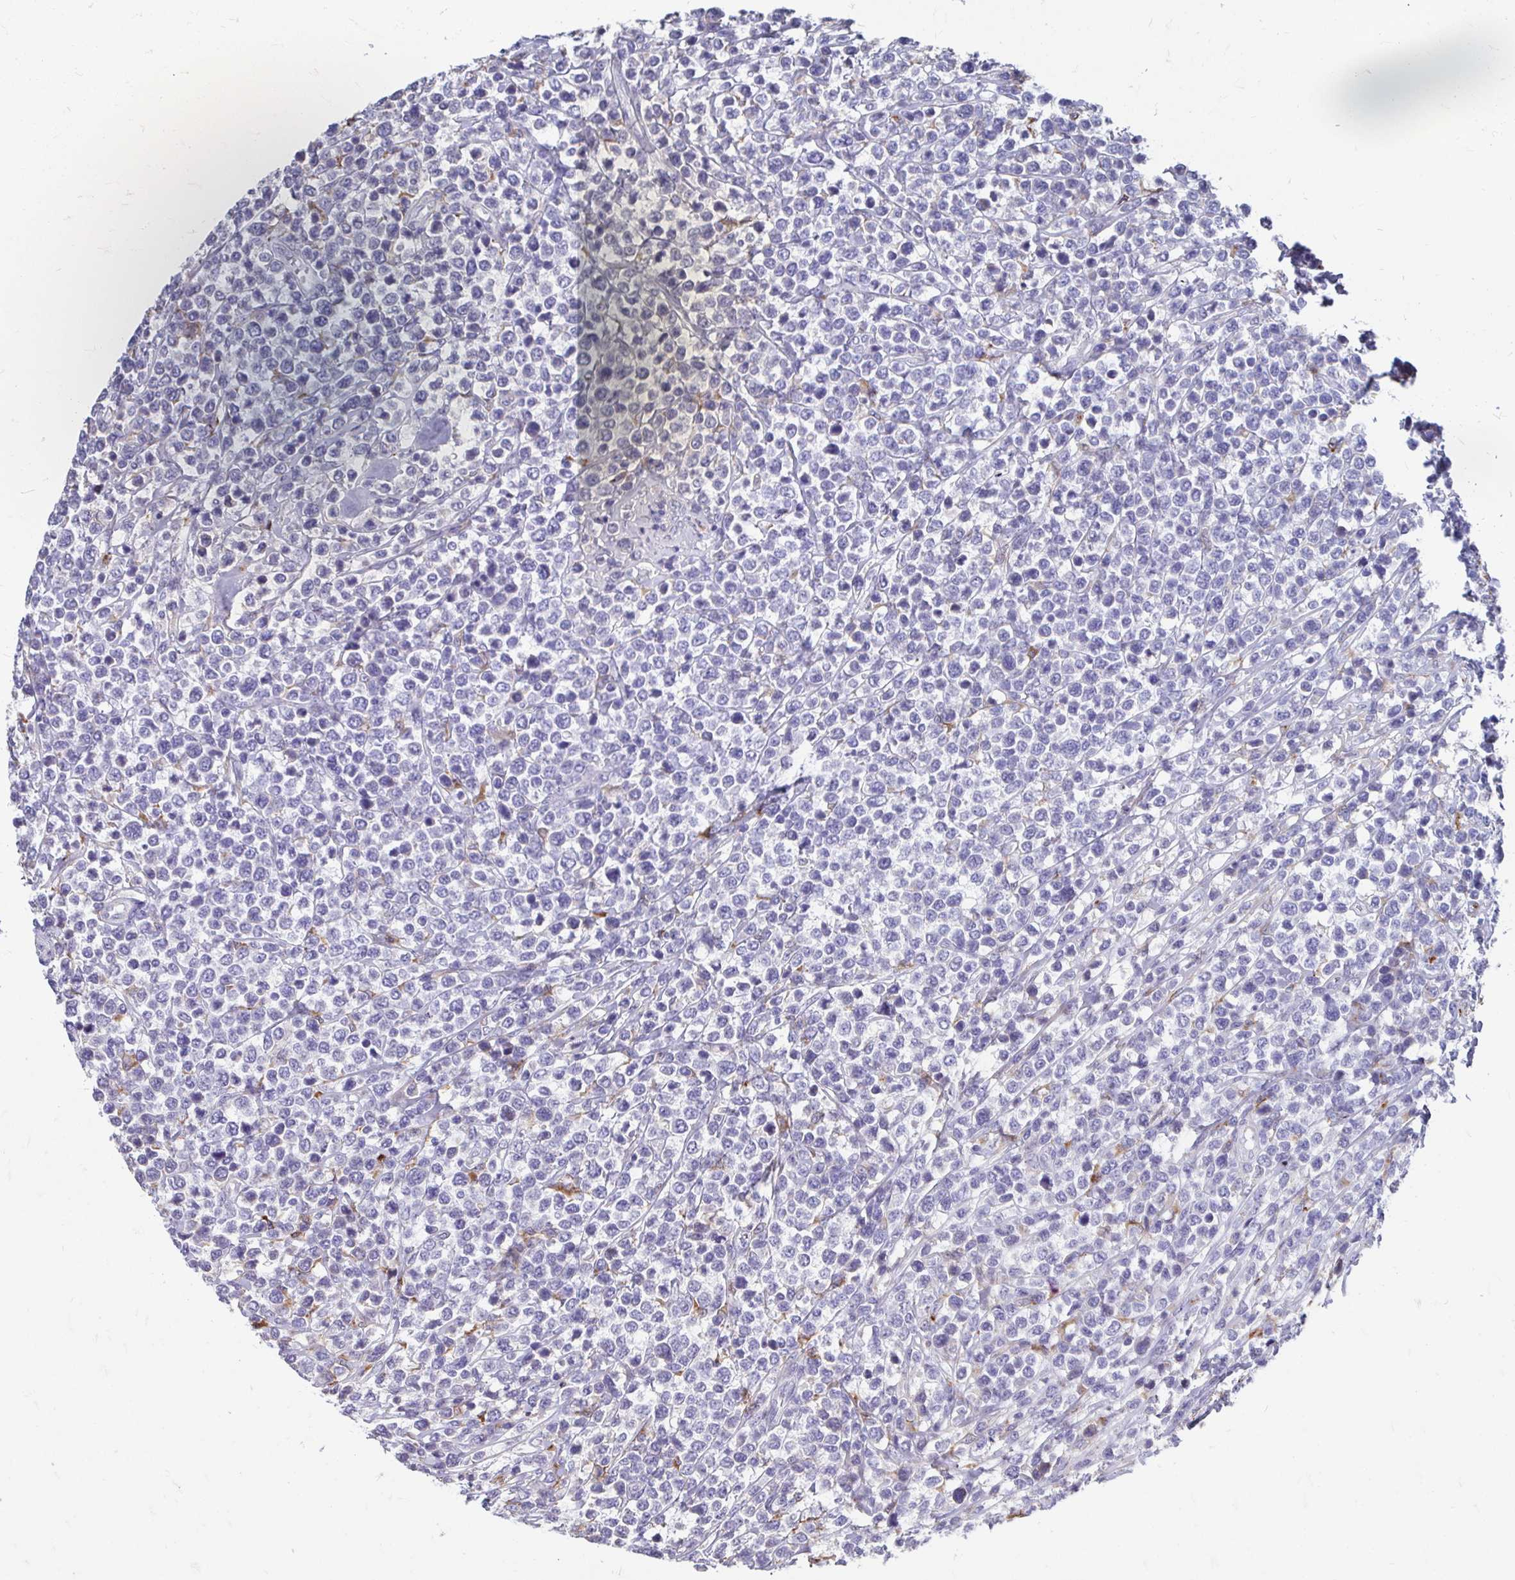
{"staining": {"intensity": "negative", "quantity": "none", "location": "none"}, "tissue": "lymphoma", "cell_type": "Tumor cells", "image_type": "cancer", "snomed": [{"axis": "morphology", "description": "Malignant lymphoma, non-Hodgkin's type, High grade"}, {"axis": "topography", "description": "Soft tissue"}], "caption": "Protein analysis of high-grade malignant lymphoma, non-Hodgkin's type reveals no significant positivity in tumor cells.", "gene": "CDKL1", "patient": {"sex": "female", "age": 56}}